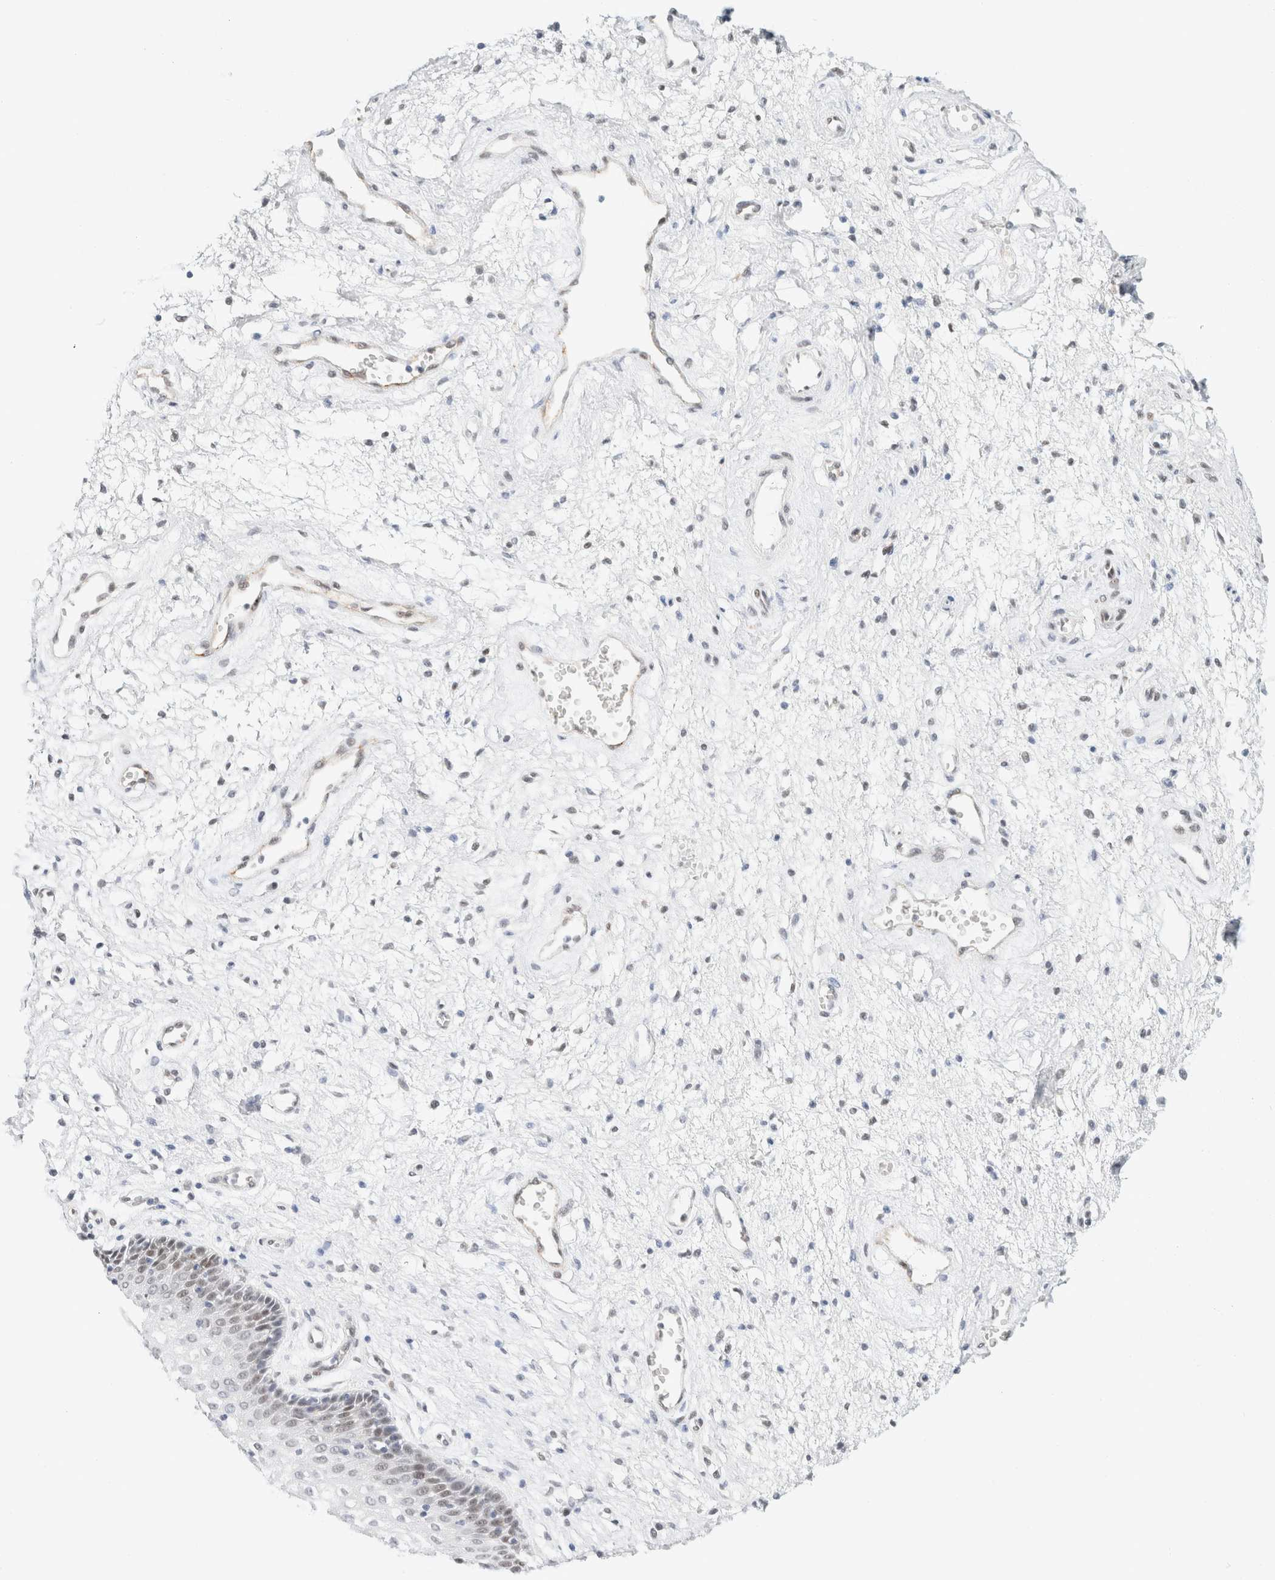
{"staining": {"intensity": "moderate", "quantity": "<25%", "location": "nuclear"}, "tissue": "vagina", "cell_type": "Squamous epithelial cells", "image_type": "normal", "snomed": [{"axis": "morphology", "description": "Normal tissue, NOS"}, {"axis": "topography", "description": "Vagina"}], "caption": "Vagina stained with DAB immunohistochemistry shows low levels of moderate nuclear staining in about <25% of squamous epithelial cells.", "gene": "ZNF768", "patient": {"sex": "female", "age": 34}}